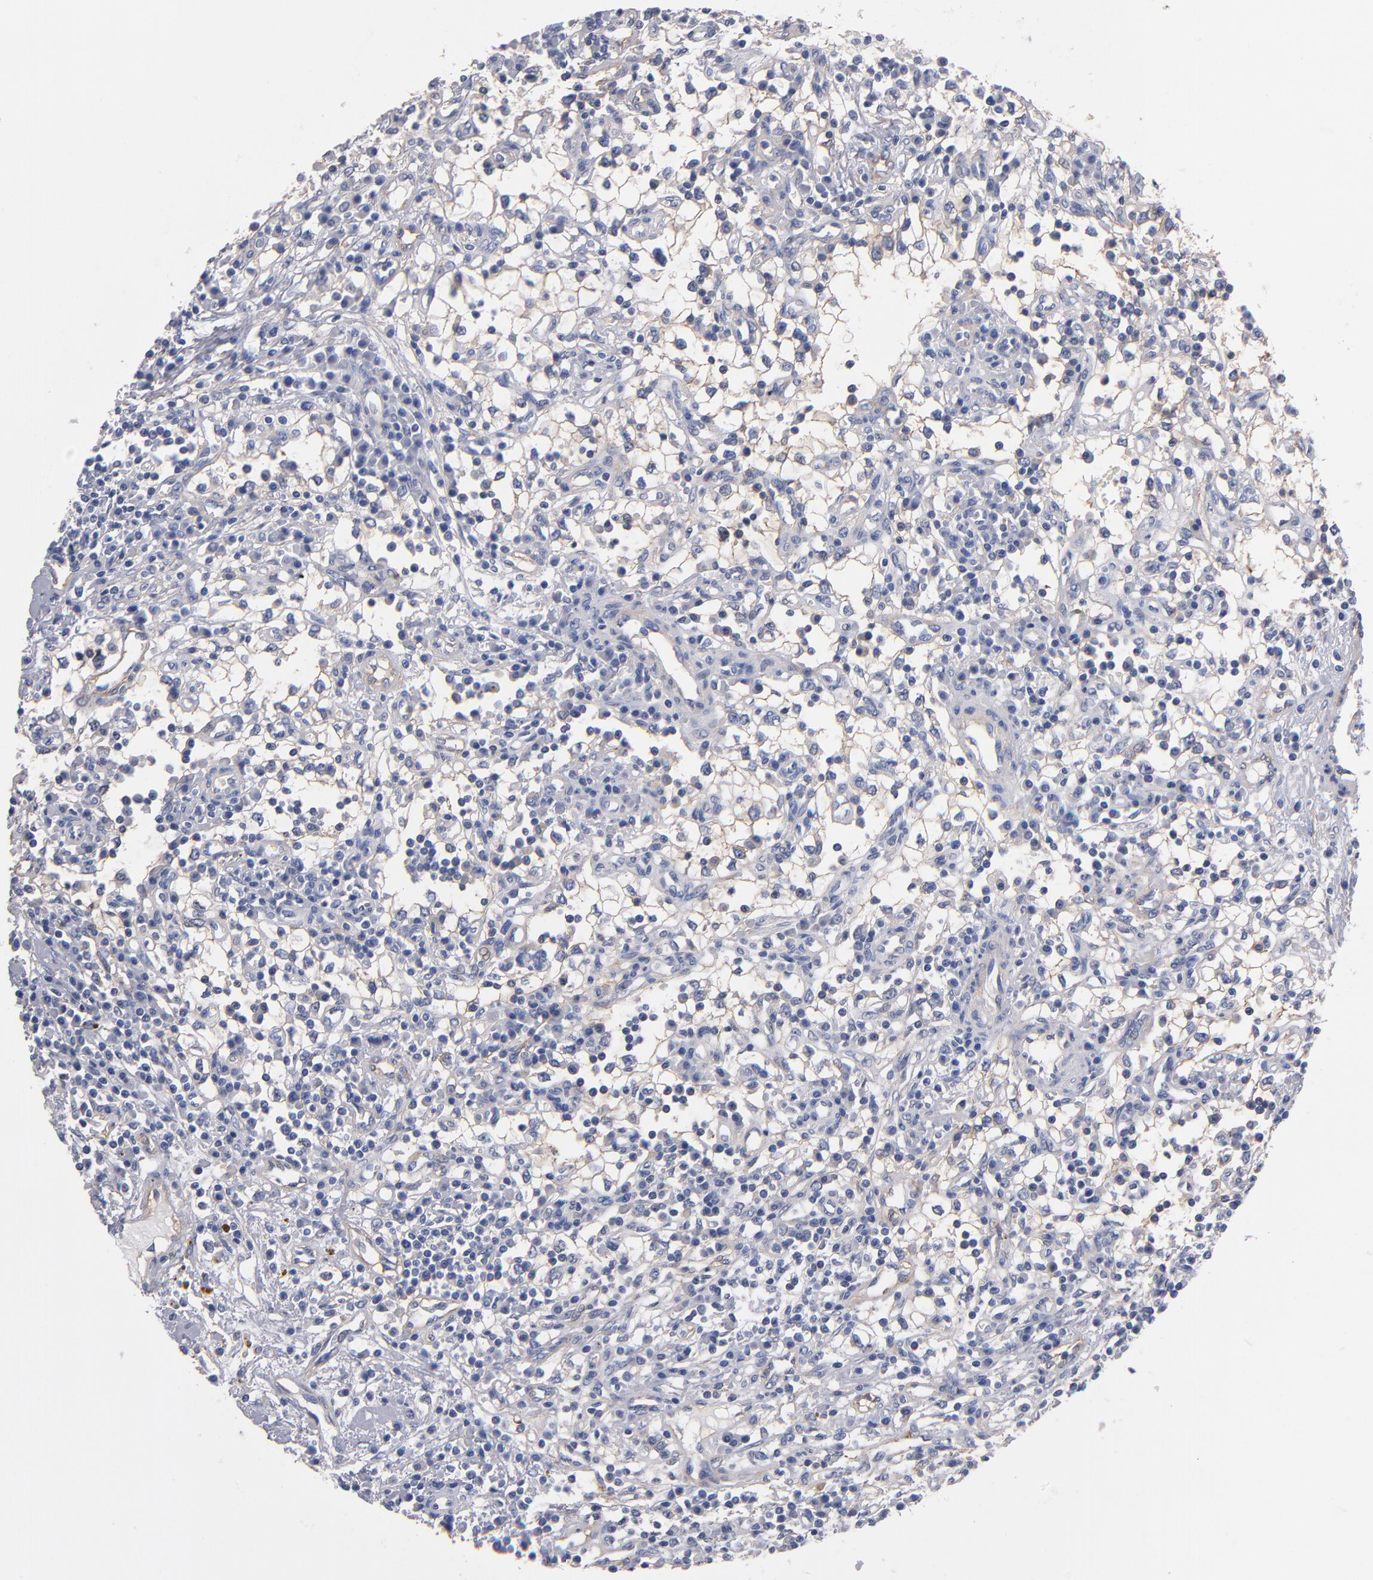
{"staining": {"intensity": "negative", "quantity": "none", "location": "none"}, "tissue": "renal cancer", "cell_type": "Tumor cells", "image_type": "cancer", "snomed": [{"axis": "morphology", "description": "Adenocarcinoma, NOS"}, {"axis": "topography", "description": "Kidney"}], "caption": "This photomicrograph is of renal adenocarcinoma stained with IHC to label a protein in brown with the nuclei are counter-stained blue. There is no expression in tumor cells.", "gene": "PLSCR4", "patient": {"sex": "male", "age": 82}}